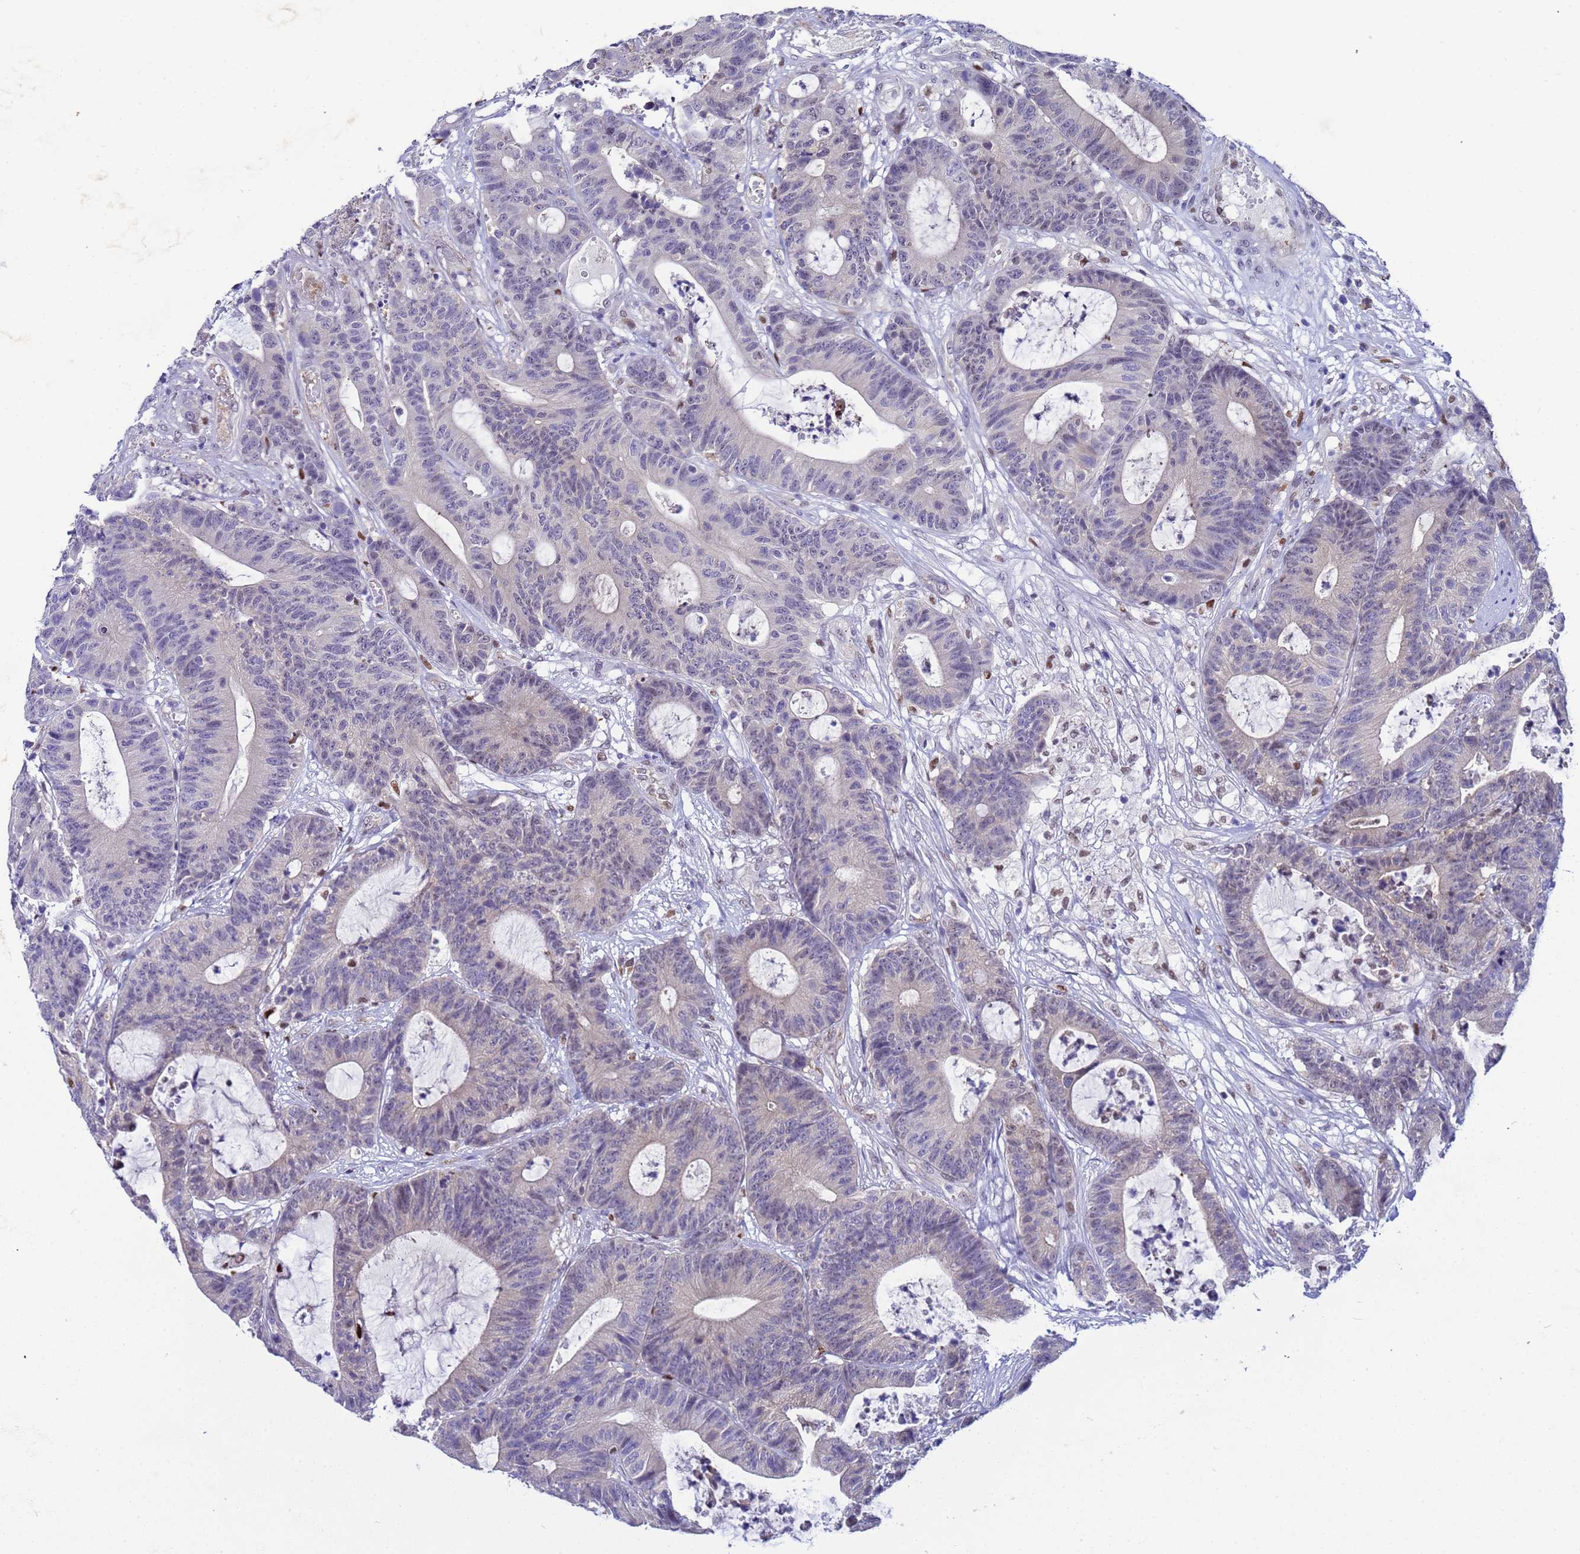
{"staining": {"intensity": "negative", "quantity": "none", "location": "none"}, "tissue": "colorectal cancer", "cell_type": "Tumor cells", "image_type": "cancer", "snomed": [{"axis": "morphology", "description": "Adenocarcinoma, NOS"}, {"axis": "topography", "description": "Colon"}], "caption": "High magnification brightfield microscopy of colorectal cancer (adenocarcinoma) stained with DAB (brown) and counterstained with hematoxylin (blue): tumor cells show no significant staining.", "gene": "SLC25A37", "patient": {"sex": "female", "age": 84}}